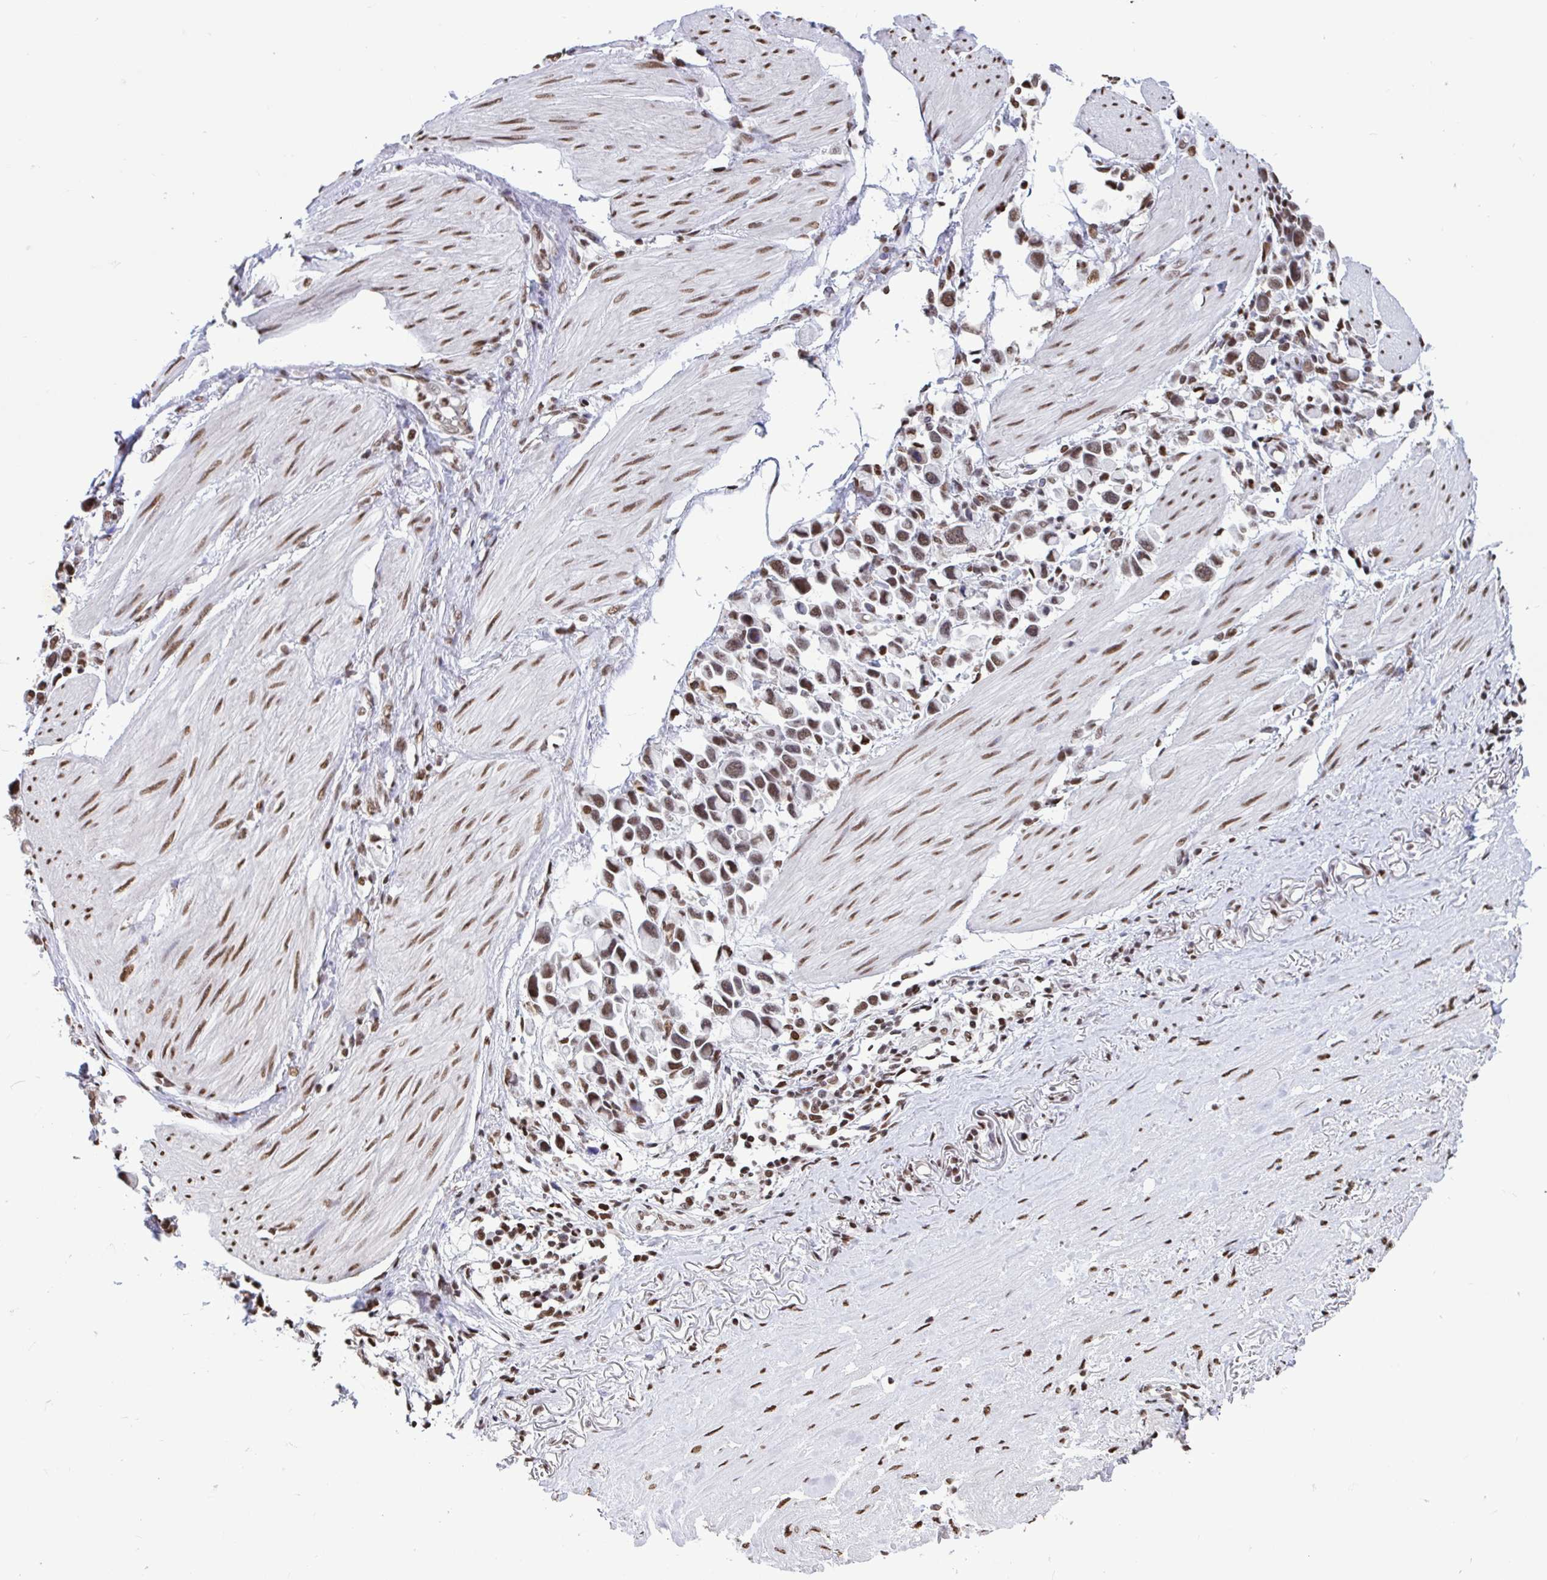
{"staining": {"intensity": "moderate", "quantity": ">75%", "location": "nuclear"}, "tissue": "stomach cancer", "cell_type": "Tumor cells", "image_type": "cancer", "snomed": [{"axis": "morphology", "description": "Adenocarcinoma, NOS"}, {"axis": "topography", "description": "Stomach"}], "caption": "Immunohistochemistry (IHC) histopathology image of neoplastic tissue: human stomach adenocarcinoma stained using immunohistochemistry (IHC) demonstrates medium levels of moderate protein expression localized specifically in the nuclear of tumor cells, appearing as a nuclear brown color.", "gene": "HNRNPDL", "patient": {"sex": "female", "age": 81}}